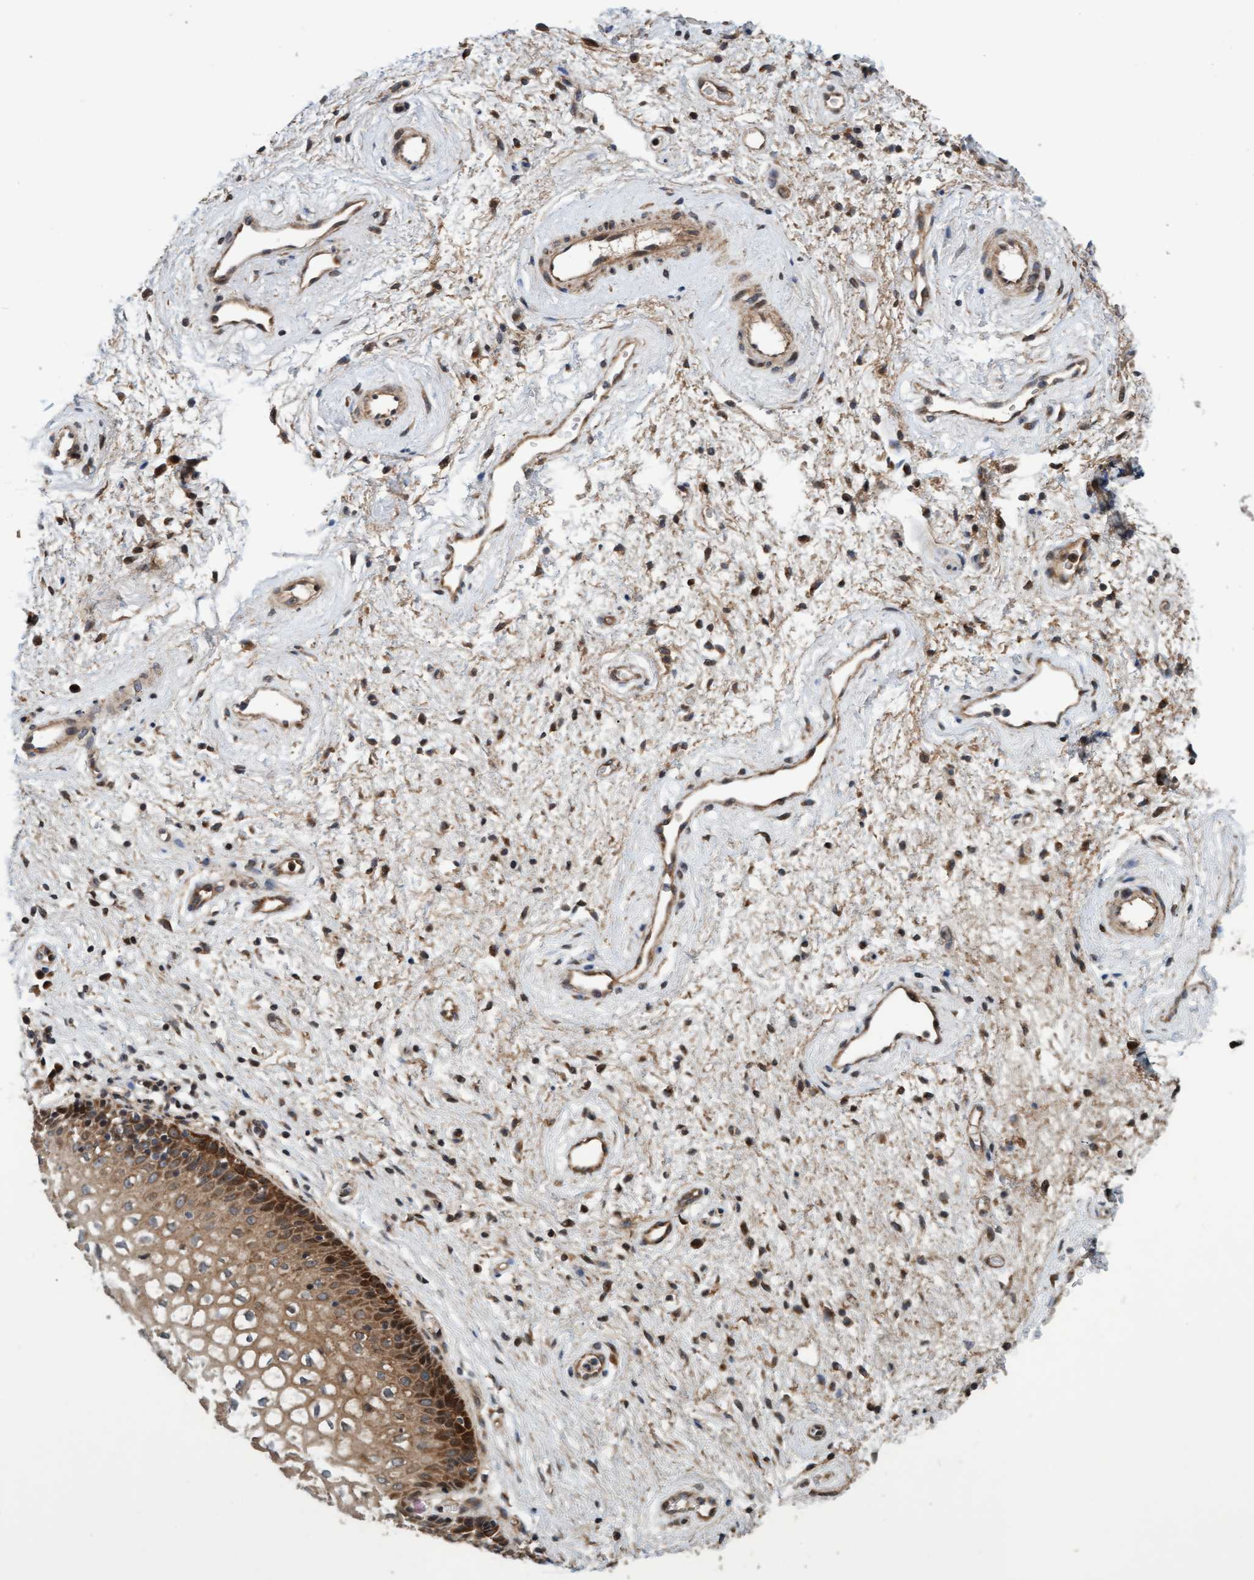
{"staining": {"intensity": "moderate", "quantity": ">75%", "location": "cytoplasmic/membranous,nuclear"}, "tissue": "vagina", "cell_type": "Squamous epithelial cells", "image_type": "normal", "snomed": [{"axis": "morphology", "description": "Normal tissue, NOS"}, {"axis": "topography", "description": "Vagina"}], "caption": "High-magnification brightfield microscopy of unremarkable vagina stained with DAB (brown) and counterstained with hematoxylin (blue). squamous epithelial cells exhibit moderate cytoplasmic/membranous,nuclear staining is present in approximately>75% of cells. (DAB (3,3'-diaminobenzidine) IHC, brown staining for protein, blue staining for nuclei).", "gene": "MLXIP", "patient": {"sex": "female", "age": 34}}